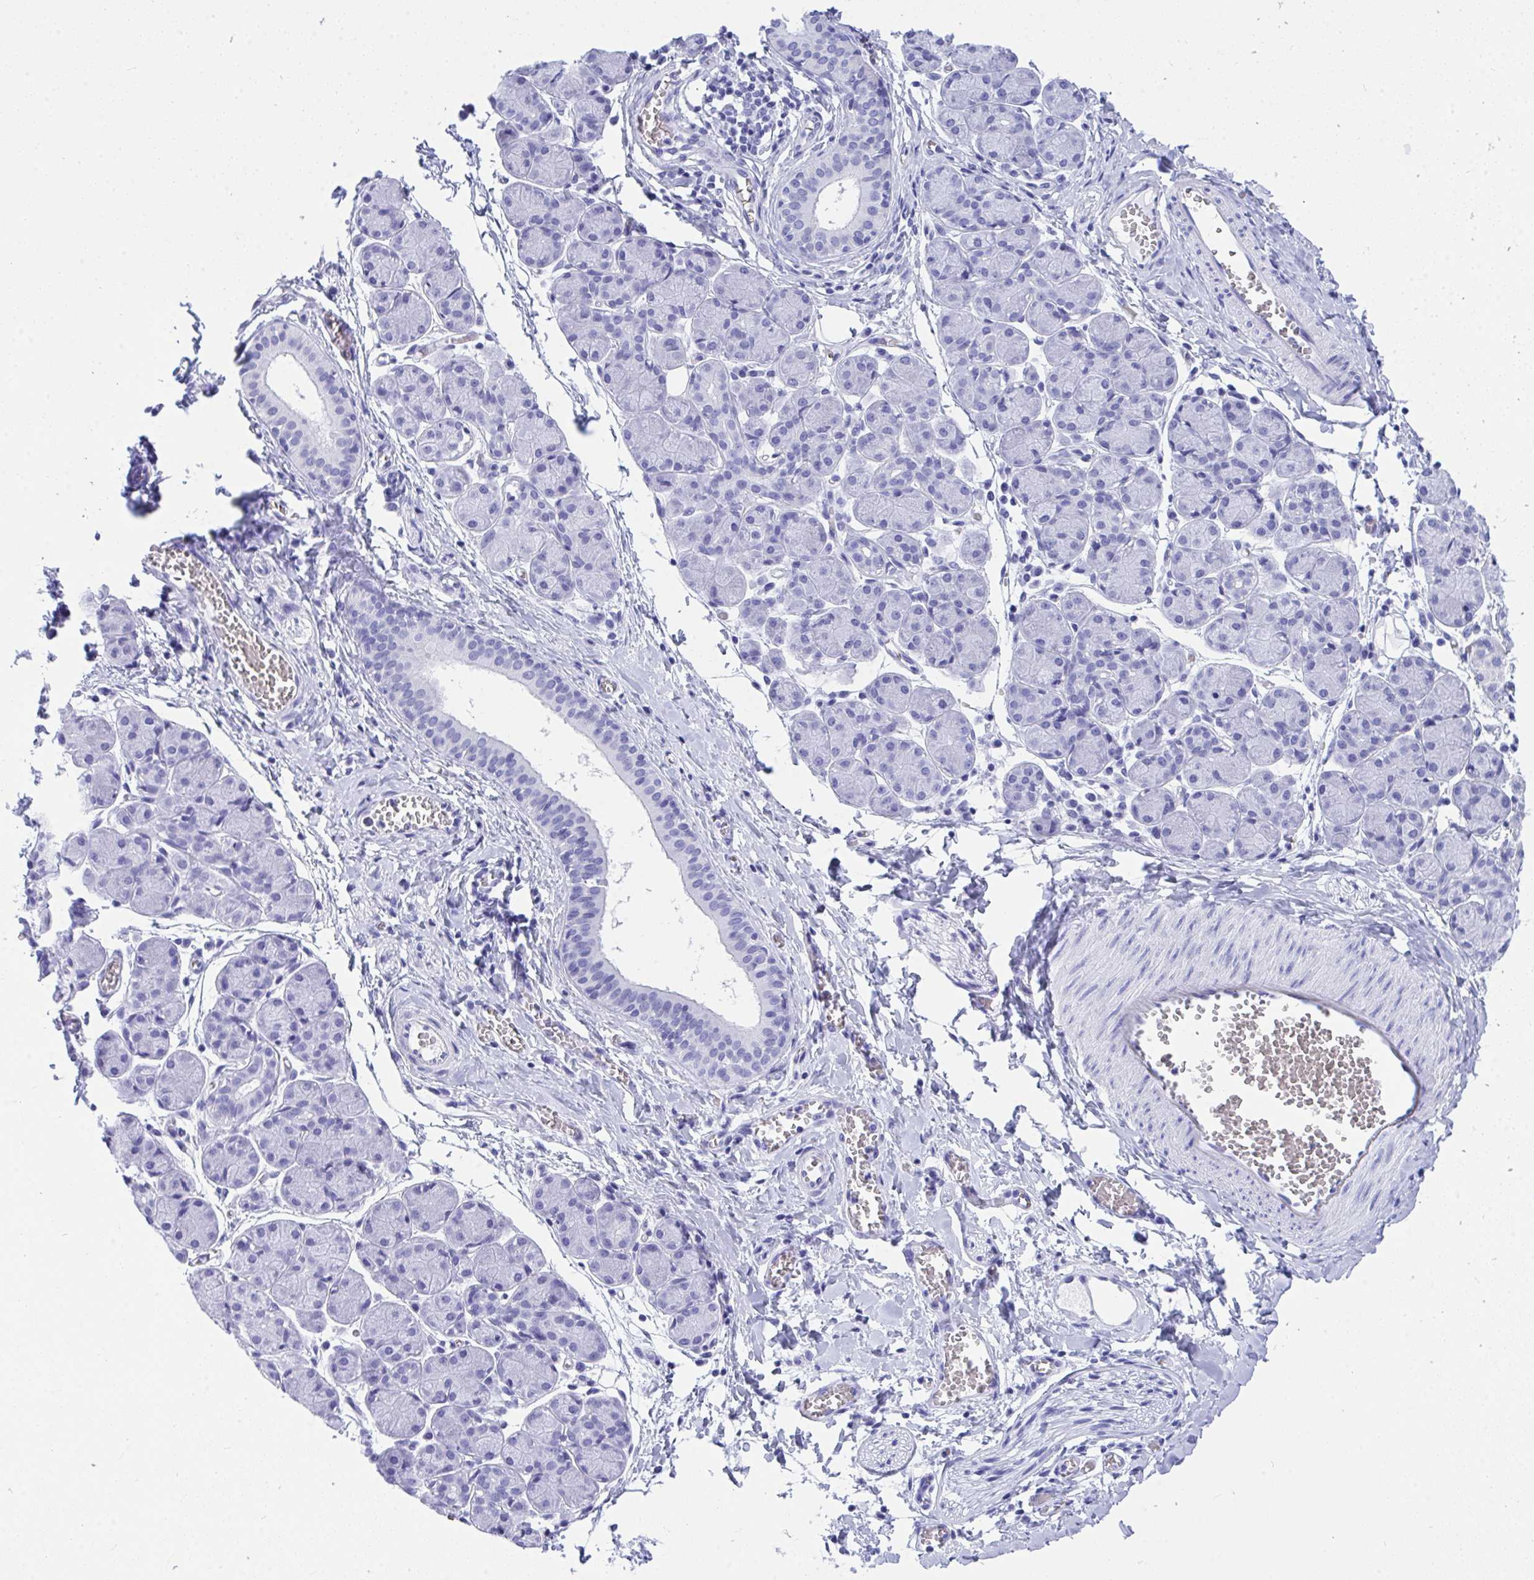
{"staining": {"intensity": "negative", "quantity": "none", "location": "none"}, "tissue": "salivary gland", "cell_type": "Glandular cells", "image_type": "normal", "snomed": [{"axis": "morphology", "description": "Normal tissue, NOS"}, {"axis": "morphology", "description": "Inflammation, NOS"}, {"axis": "topography", "description": "Lymph node"}, {"axis": "topography", "description": "Salivary gland"}], "caption": "The photomicrograph exhibits no significant staining in glandular cells of salivary gland.", "gene": "ANK1", "patient": {"sex": "male", "age": 3}}